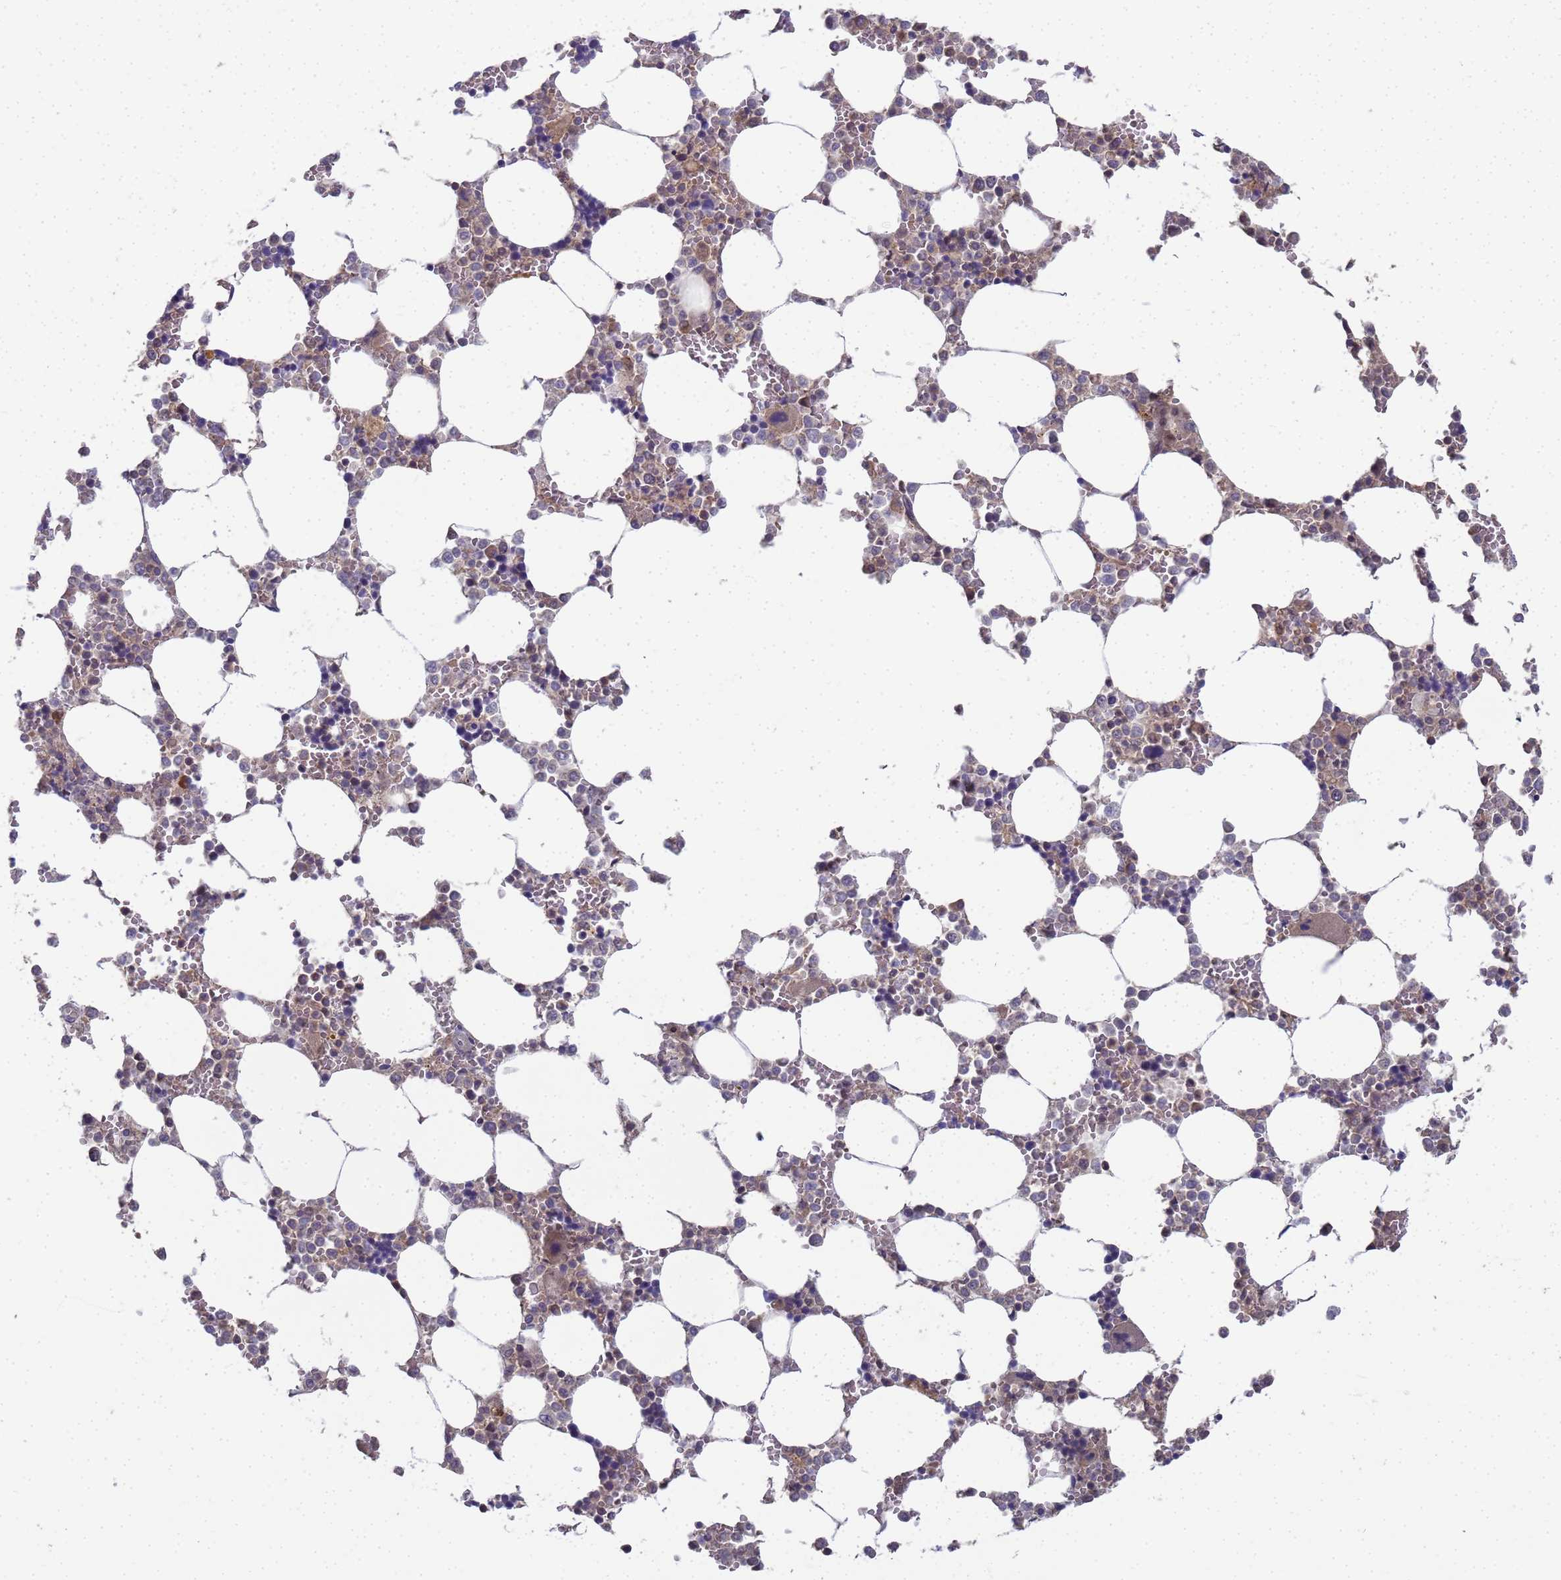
{"staining": {"intensity": "weak", "quantity": "<25%", "location": "cytoplasmic/membranous"}, "tissue": "bone marrow", "cell_type": "Hematopoietic cells", "image_type": "normal", "snomed": [{"axis": "morphology", "description": "Normal tissue, NOS"}, {"axis": "topography", "description": "Bone marrow"}], "caption": "DAB immunohistochemical staining of unremarkable bone marrow reveals no significant positivity in hematopoietic cells. (Brightfield microscopy of DAB IHC at high magnification).", "gene": "SHARPIN", "patient": {"sex": "male", "age": 64}}